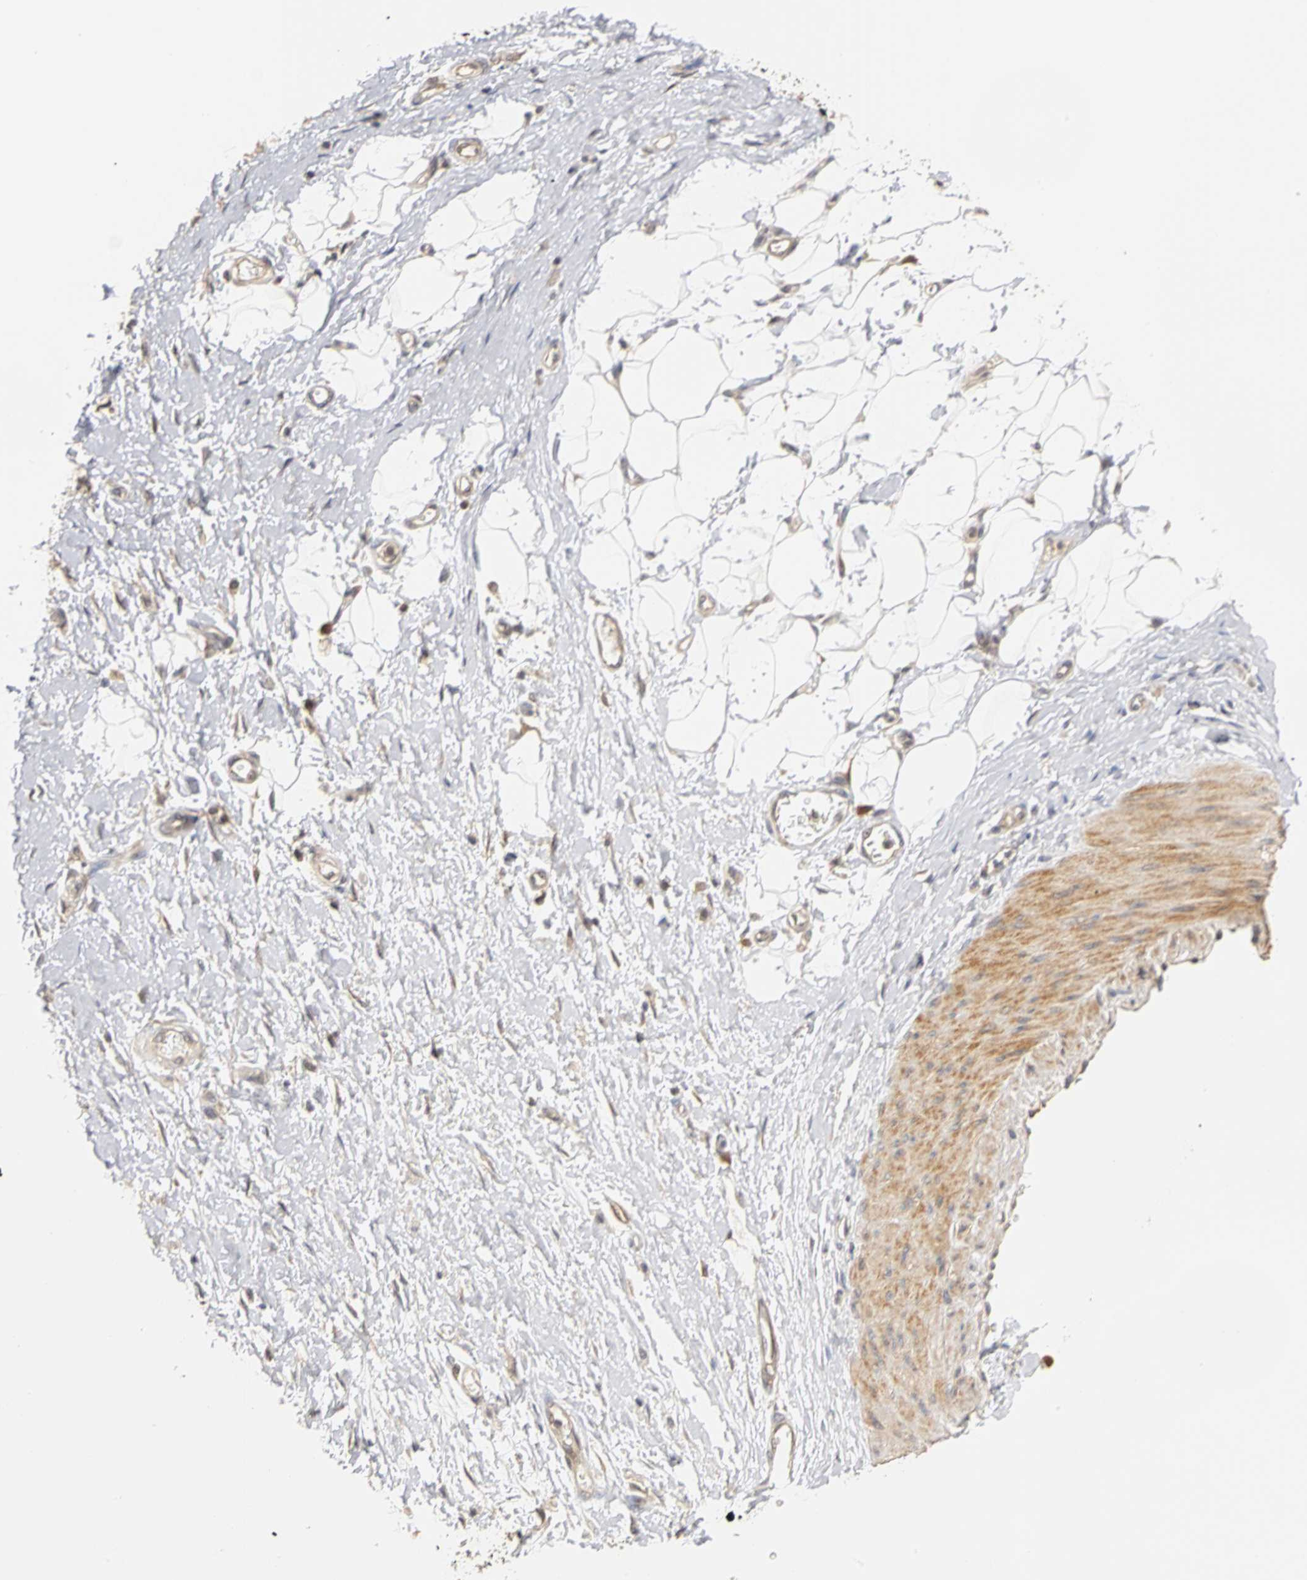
{"staining": {"intensity": "weak", "quantity": "25%-75%", "location": "cytoplasmic/membranous"}, "tissue": "adipose tissue", "cell_type": "Adipocytes", "image_type": "normal", "snomed": [{"axis": "morphology", "description": "Normal tissue, NOS"}, {"axis": "morphology", "description": "Urothelial carcinoma, High grade"}, {"axis": "topography", "description": "Vascular tissue"}, {"axis": "topography", "description": "Urinary bladder"}], "caption": "Immunohistochemical staining of benign human adipose tissue reveals weak cytoplasmic/membranous protein expression in approximately 25%-75% of adipocytes. The protein is stained brown, and the nuclei are stained in blue (DAB (3,3'-diaminobenzidine) IHC with brightfield microscopy, high magnification).", "gene": "UBE2M", "patient": {"sex": "female", "age": 56}}